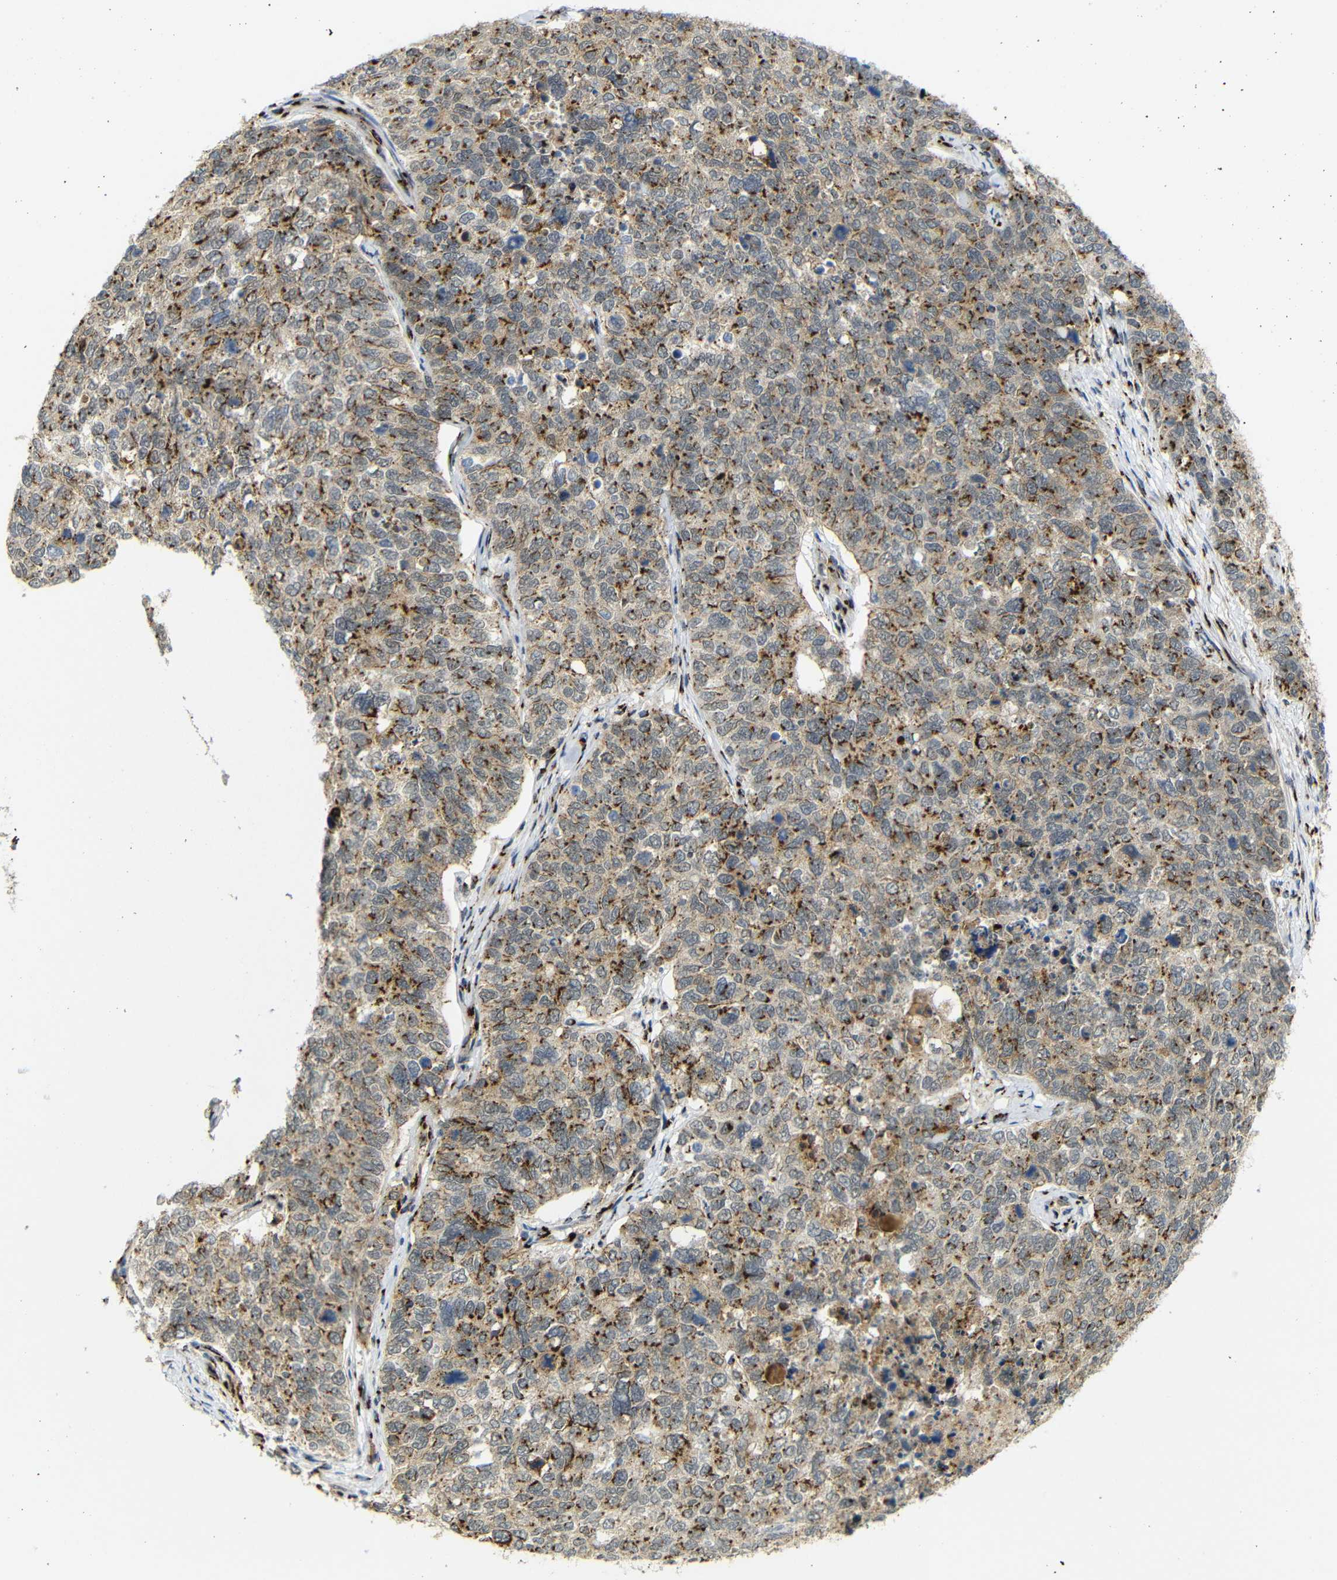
{"staining": {"intensity": "moderate", "quantity": ">75%", "location": "cytoplasmic/membranous"}, "tissue": "cervical cancer", "cell_type": "Tumor cells", "image_type": "cancer", "snomed": [{"axis": "morphology", "description": "Squamous cell carcinoma, NOS"}, {"axis": "topography", "description": "Cervix"}], "caption": "Immunohistochemistry (IHC) photomicrograph of cervical squamous cell carcinoma stained for a protein (brown), which reveals medium levels of moderate cytoplasmic/membranous staining in approximately >75% of tumor cells.", "gene": "TGOLN2", "patient": {"sex": "female", "age": 63}}